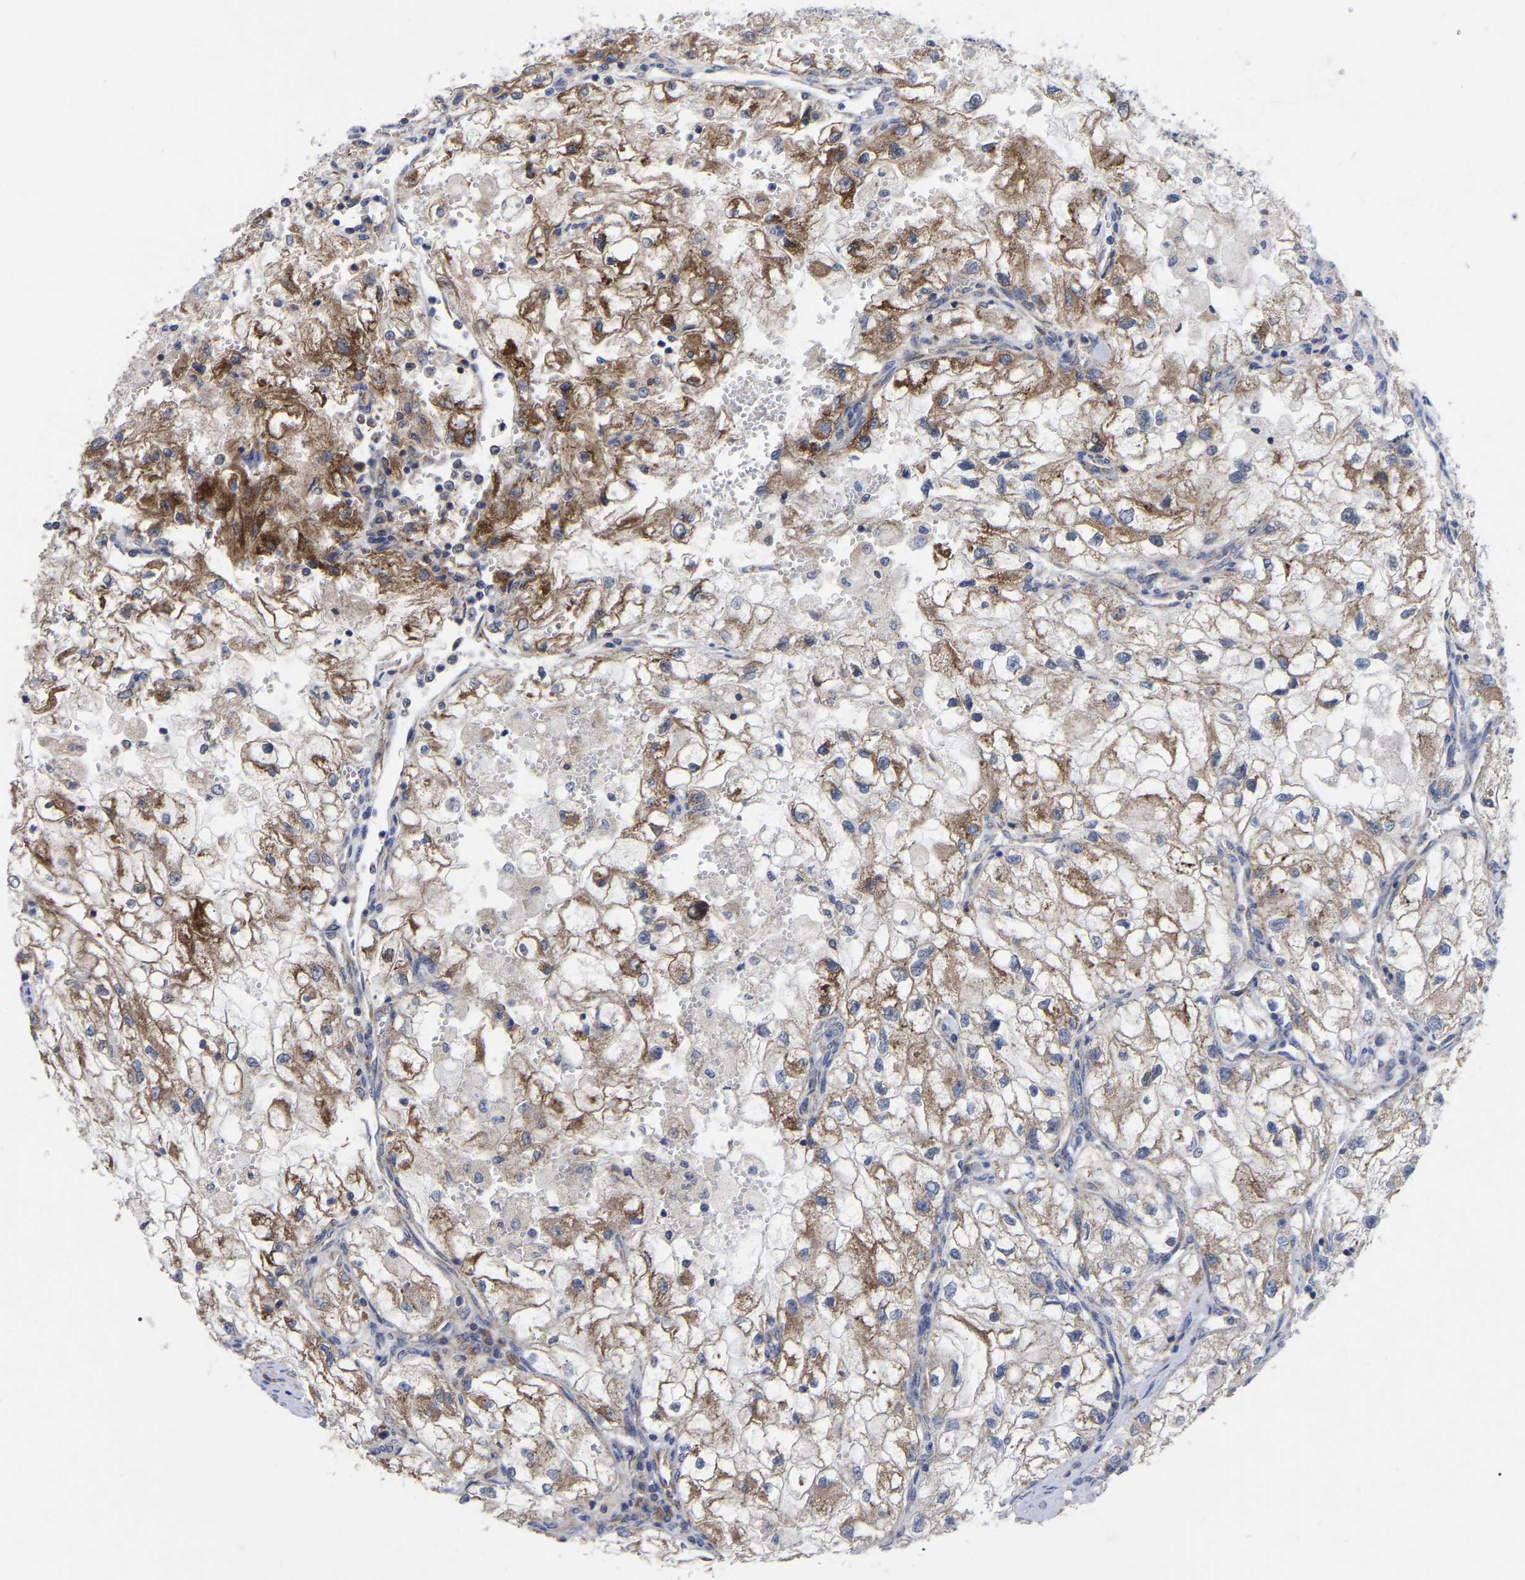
{"staining": {"intensity": "moderate", "quantity": ">75%", "location": "cytoplasmic/membranous"}, "tissue": "renal cancer", "cell_type": "Tumor cells", "image_type": "cancer", "snomed": [{"axis": "morphology", "description": "Adenocarcinoma, NOS"}, {"axis": "topography", "description": "Kidney"}], "caption": "An immunohistochemistry histopathology image of tumor tissue is shown. Protein staining in brown highlights moderate cytoplasmic/membranous positivity in renal cancer within tumor cells.", "gene": "TCP1", "patient": {"sex": "female", "age": 70}}